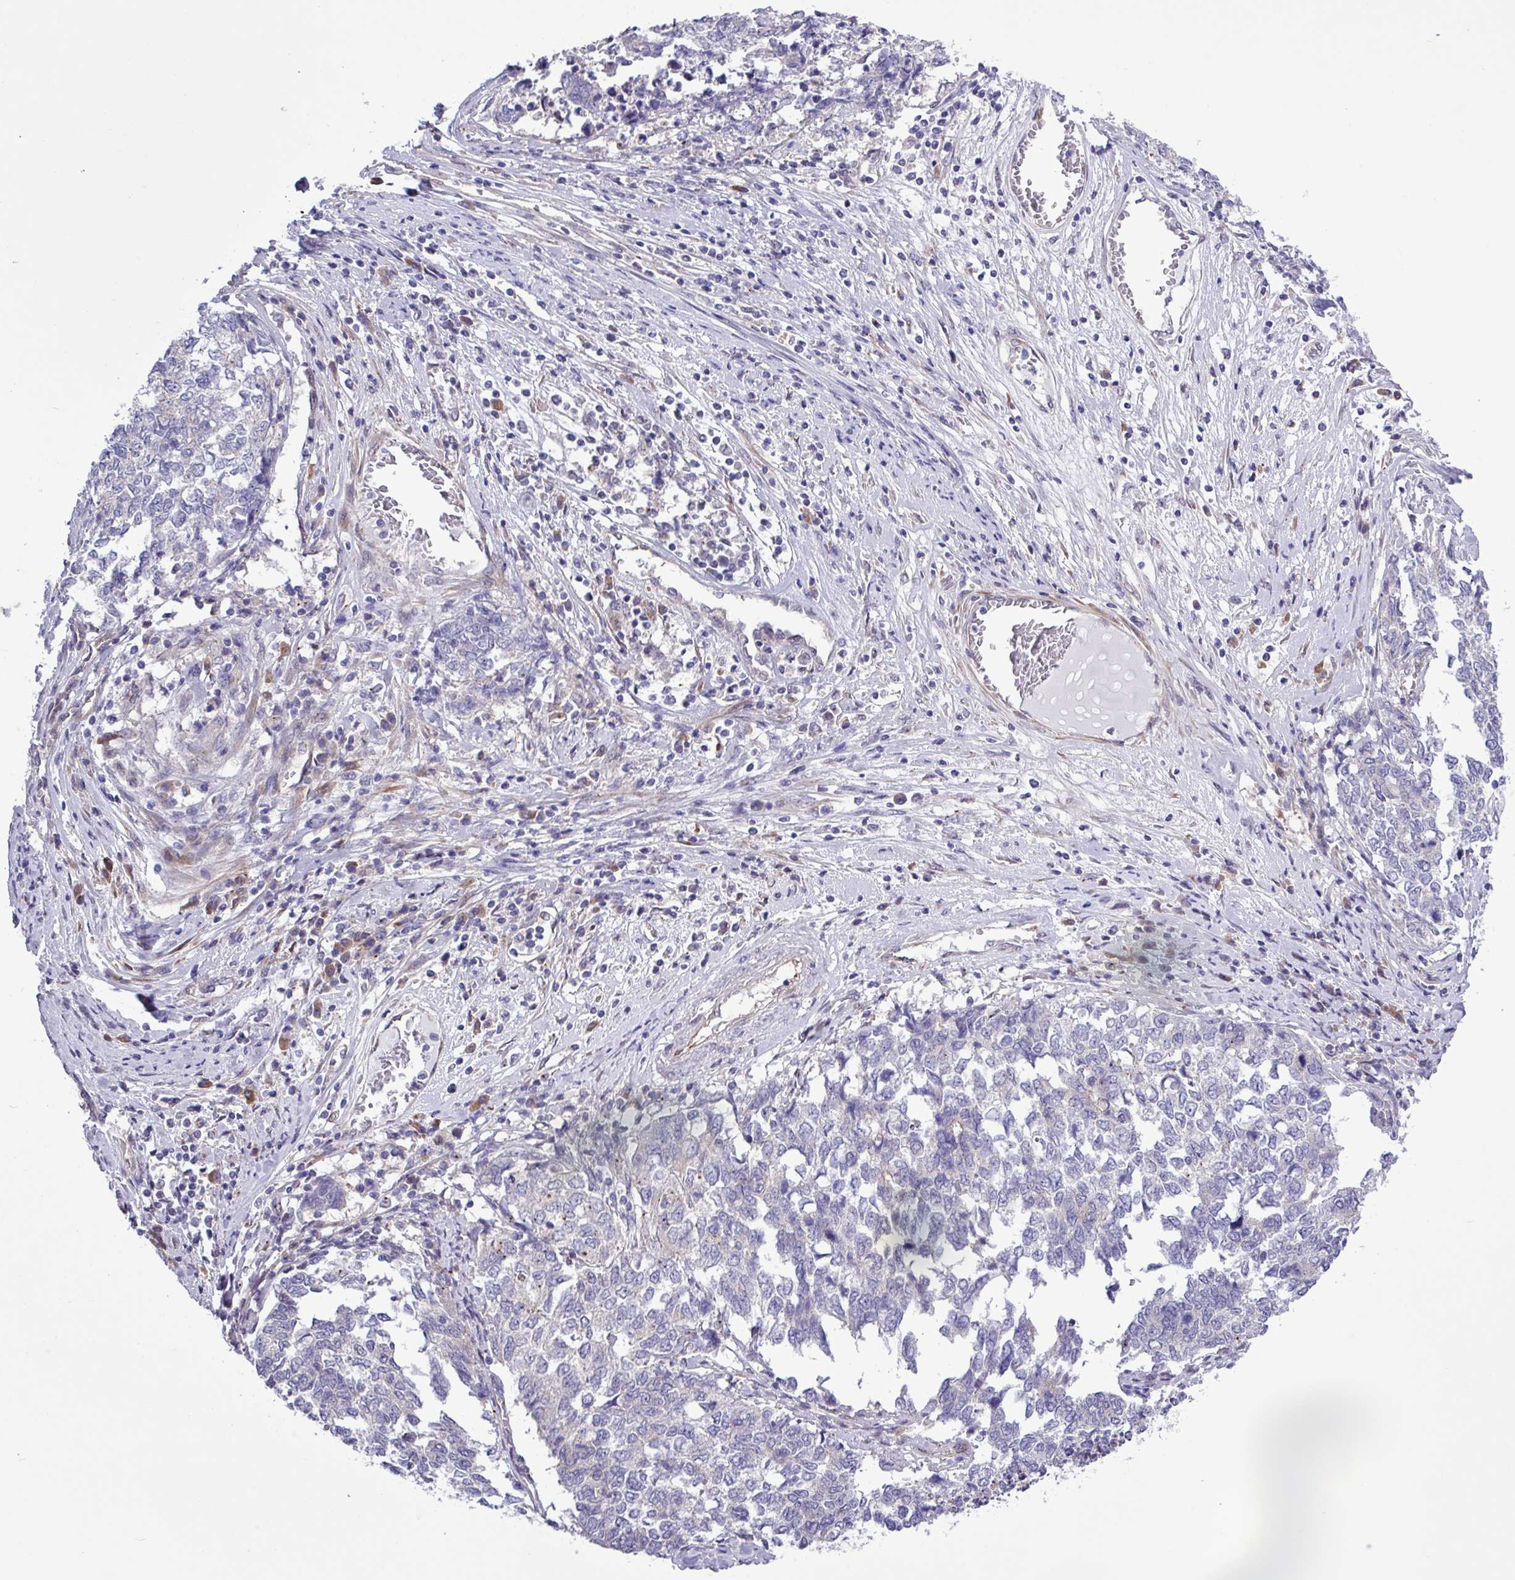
{"staining": {"intensity": "negative", "quantity": "none", "location": "none"}, "tissue": "cervical cancer", "cell_type": "Tumor cells", "image_type": "cancer", "snomed": [{"axis": "morphology", "description": "Squamous cell carcinoma, NOS"}, {"axis": "topography", "description": "Cervix"}], "caption": "IHC of human cervical cancer displays no expression in tumor cells. (DAB immunohistochemistry with hematoxylin counter stain).", "gene": "SPINK8", "patient": {"sex": "female", "age": 63}}